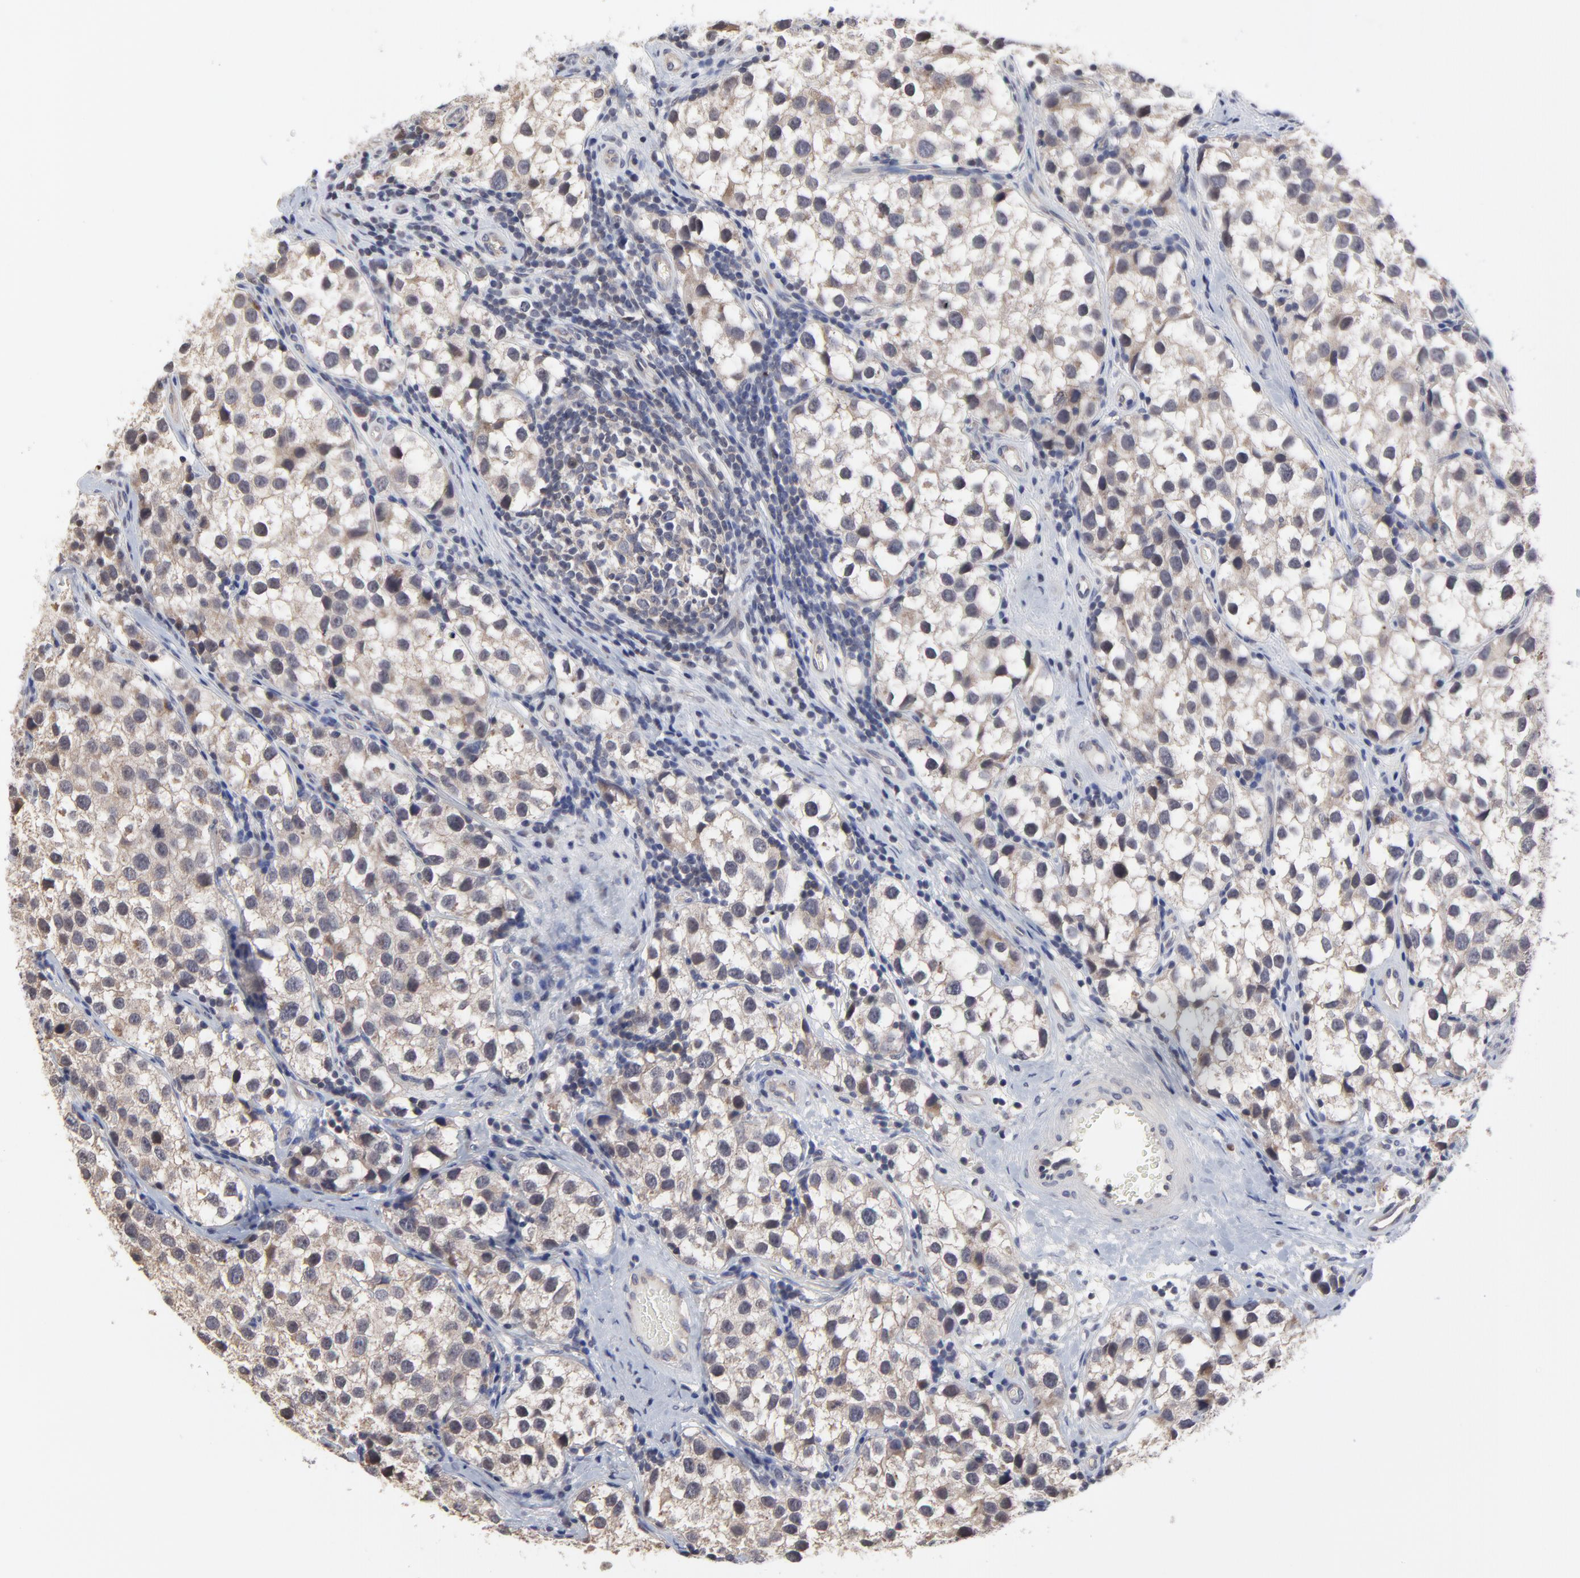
{"staining": {"intensity": "weak", "quantity": ">75%", "location": "cytoplasmic/membranous"}, "tissue": "testis cancer", "cell_type": "Tumor cells", "image_type": "cancer", "snomed": [{"axis": "morphology", "description": "Seminoma, NOS"}, {"axis": "topography", "description": "Testis"}], "caption": "This histopathology image demonstrates immunohistochemistry (IHC) staining of human testis seminoma, with low weak cytoplasmic/membranous staining in about >75% of tumor cells.", "gene": "ZNF157", "patient": {"sex": "male", "age": 39}}